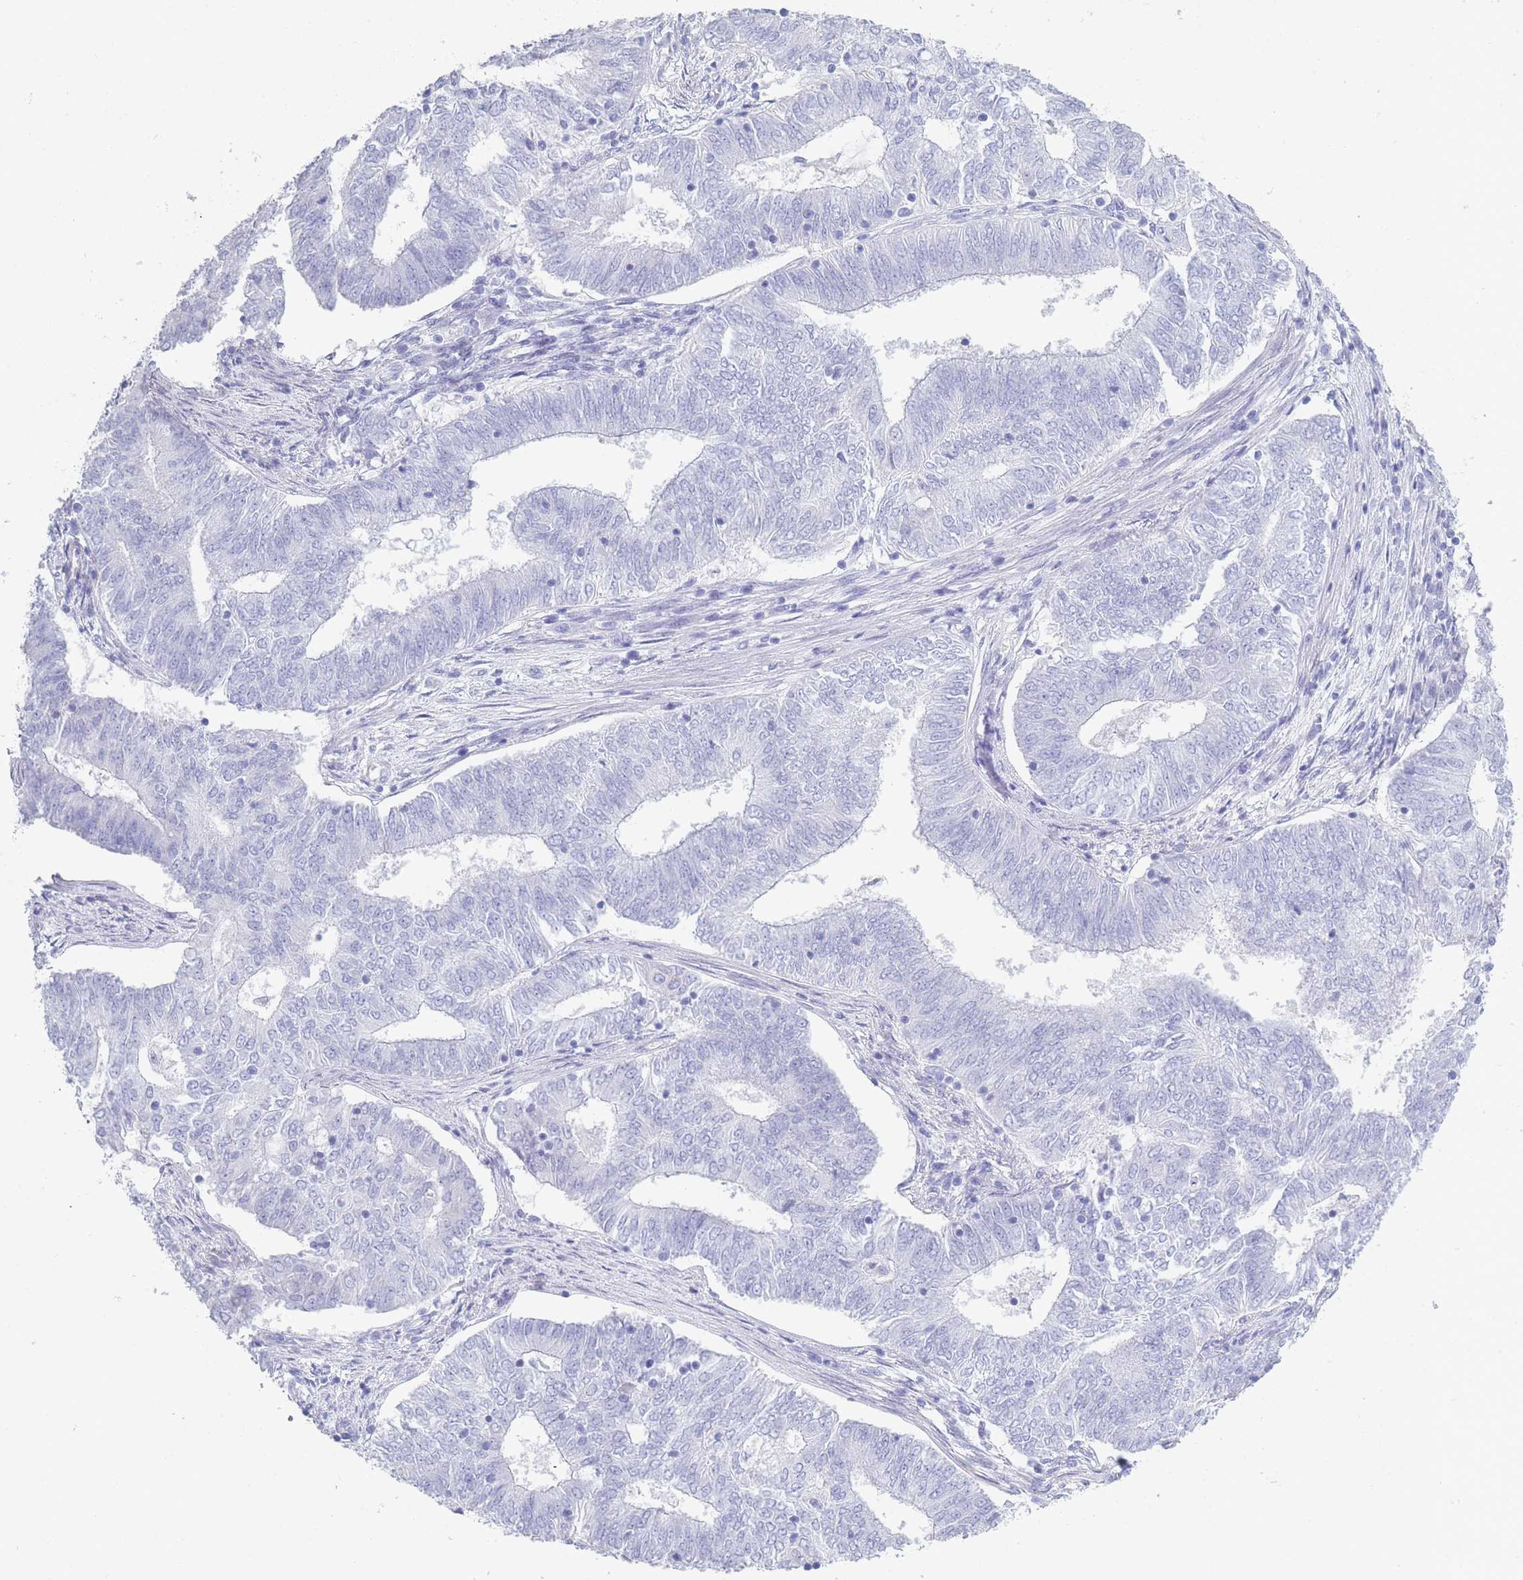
{"staining": {"intensity": "negative", "quantity": "none", "location": "none"}, "tissue": "endometrial cancer", "cell_type": "Tumor cells", "image_type": "cancer", "snomed": [{"axis": "morphology", "description": "Adenocarcinoma, NOS"}, {"axis": "topography", "description": "Endometrium"}], "caption": "Immunohistochemical staining of adenocarcinoma (endometrial) demonstrates no significant expression in tumor cells.", "gene": "OR5D16", "patient": {"sex": "female", "age": 62}}